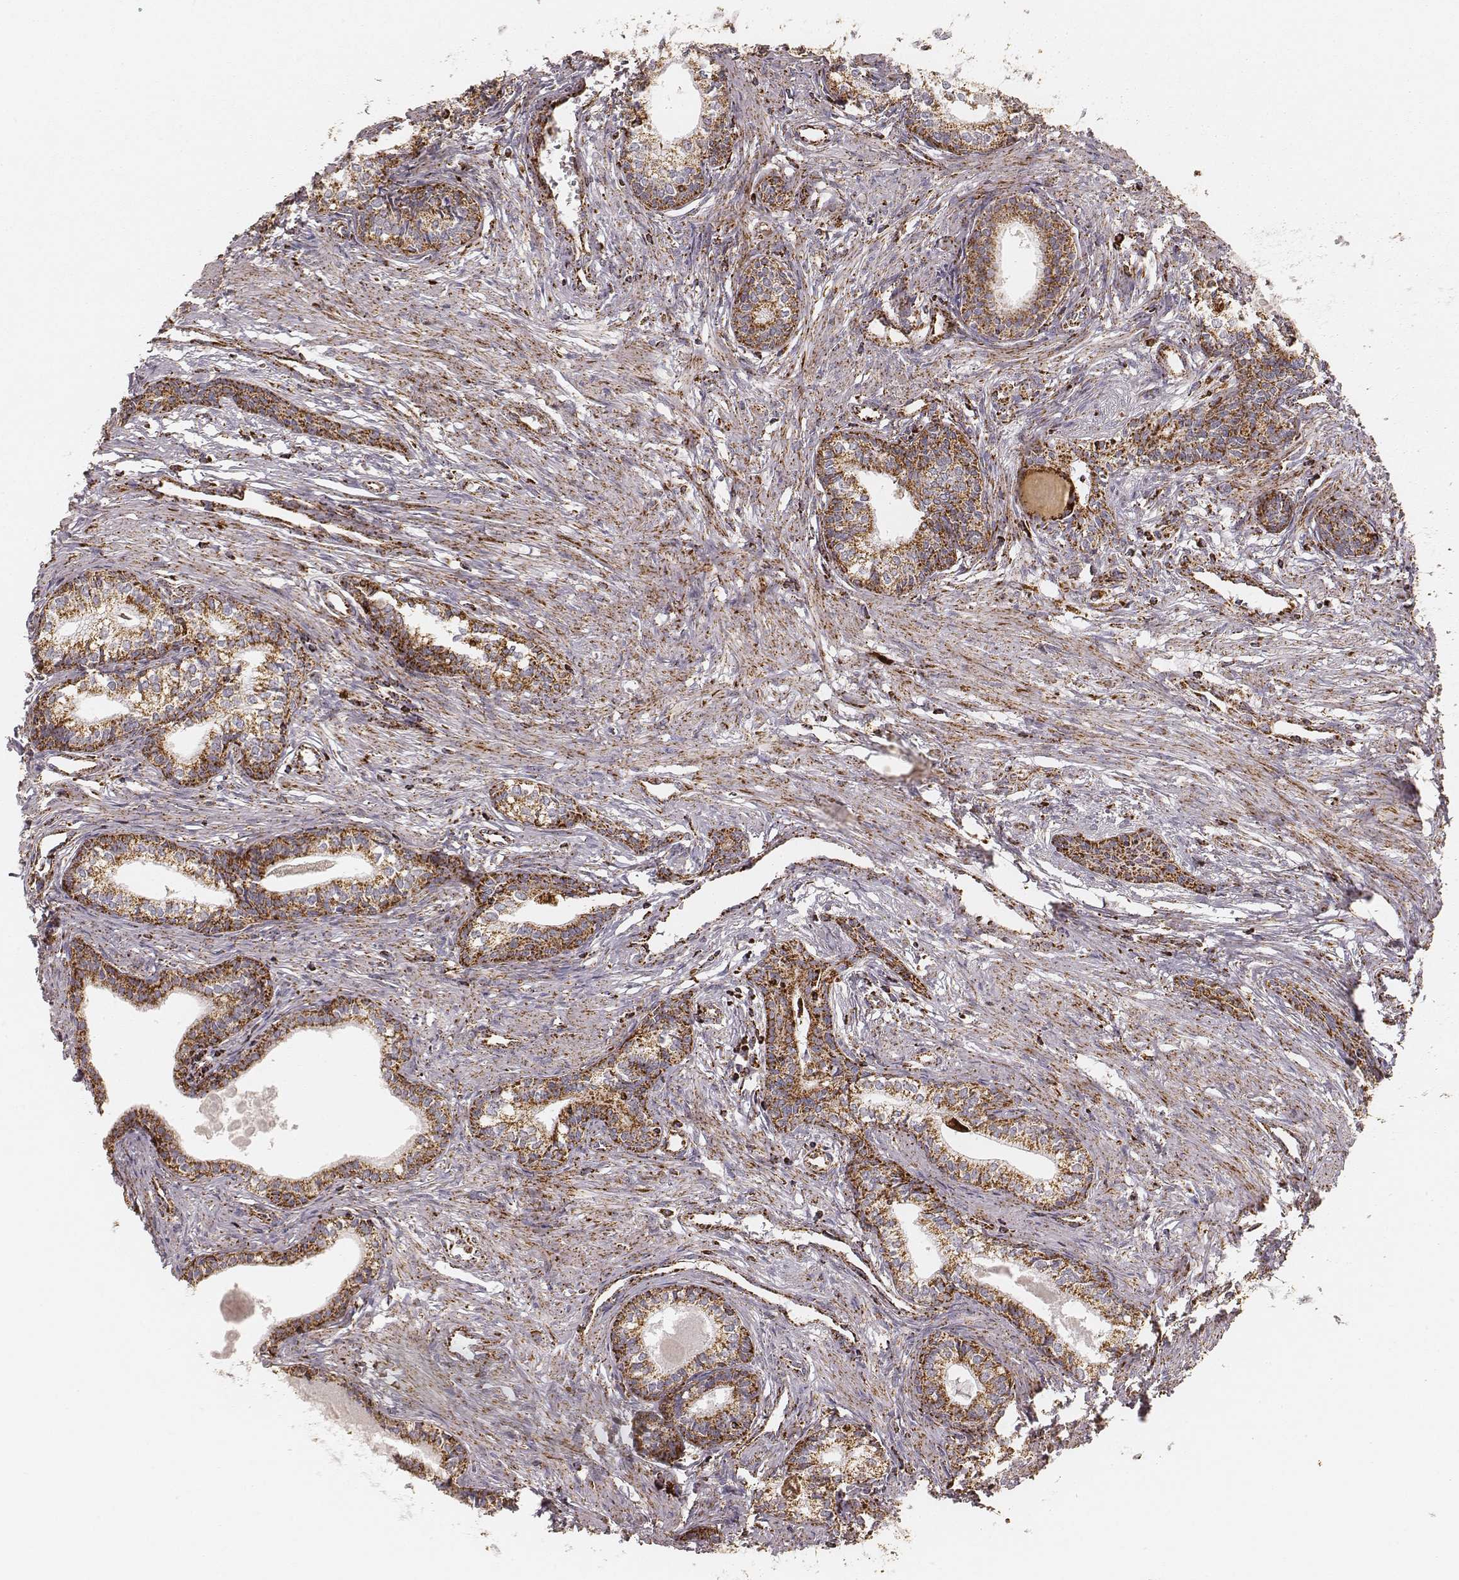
{"staining": {"intensity": "strong", "quantity": ">75%", "location": "cytoplasmic/membranous"}, "tissue": "prostate", "cell_type": "Glandular cells", "image_type": "normal", "snomed": [{"axis": "morphology", "description": "Normal tissue, NOS"}, {"axis": "topography", "description": "Prostate"}], "caption": "High-magnification brightfield microscopy of unremarkable prostate stained with DAB (3,3'-diaminobenzidine) (brown) and counterstained with hematoxylin (blue). glandular cells exhibit strong cytoplasmic/membranous positivity is present in approximately>75% of cells. The staining was performed using DAB, with brown indicating positive protein expression. Nuclei are stained blue with hematoxylin.", "gene": "CS", "patient": {"sex": "male", "age": 60}}